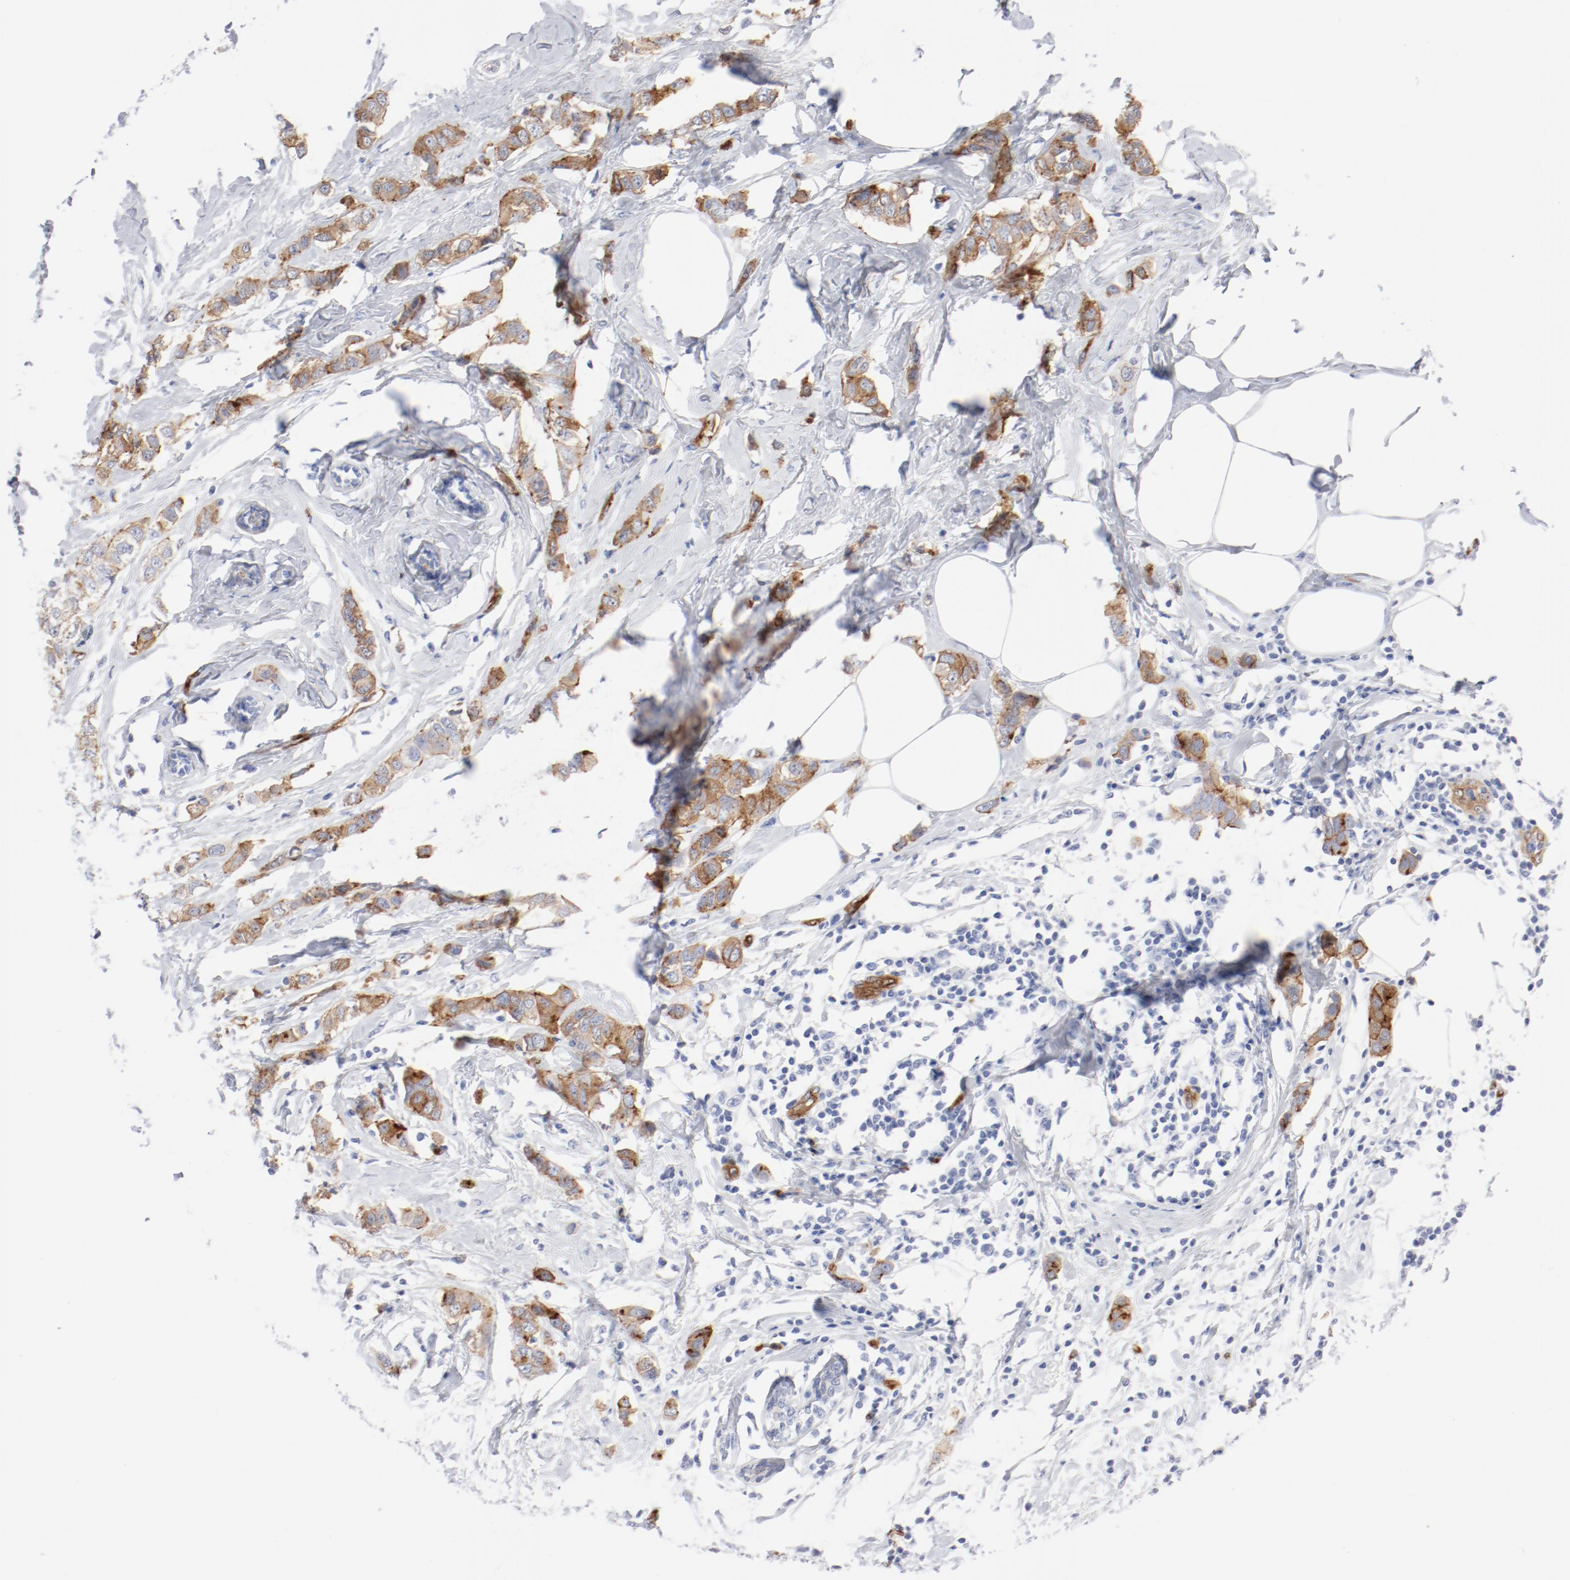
{"staining": {"intensity": "moderate", "quantity": ">75%", "location": "cytoplasmic/membranous"}, "tissue": "breast cancer", "cell_type": "Tumor cells", "image_type": "cancer", "snomed": [{"axis": "morphology", "description": "Normal tissue, NOS"}, {"axis": "morphology", "description": "Duct carcinoma"}, {"axis": "topography", "description": "Breast"}], "caption": "Approximately >75% of tumor cells in human breast infiltrating ductal carcinoma reveal moderate cytoplasmic/membranous protein staining as visualized by brown immunohistochemical staining.", "gene": "SHANK3", "patient": {"sex": "female", "age": 50}}